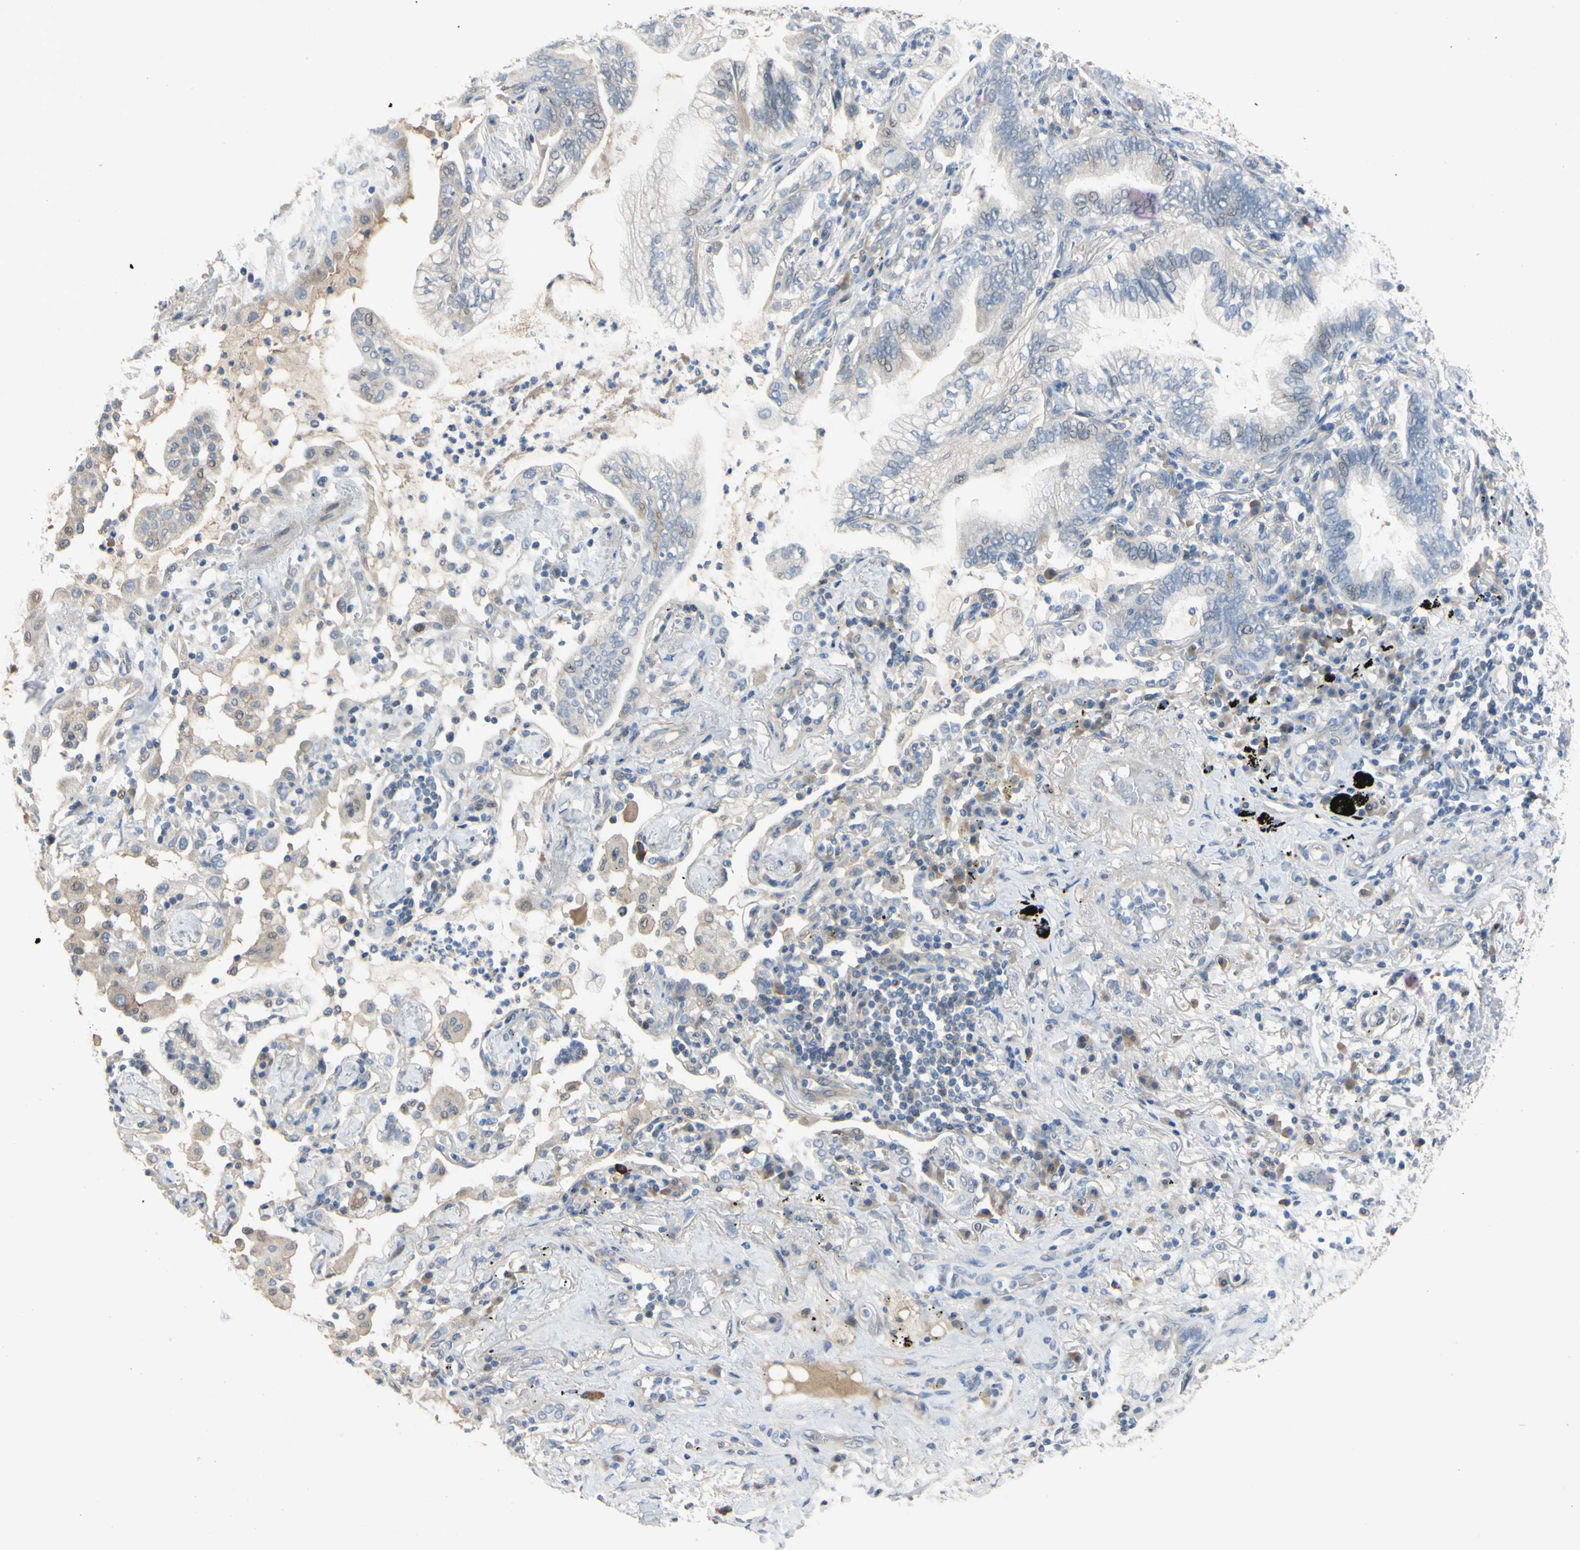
{"staining": {"intensity": "weak", "quantity": "<25%", "location": "cytoplasmic/membranous"}, "tissue": "lung cancer", "cell_type": "Tumor cells", "image_type": "cancer", "snomed": [{"axis": "morphology", "description": "Normal tissue, NOS"}, {"axis": "morphology", "description": "Adenocarcinoma, NOS"}, {"axis": "topography", "description": "Bronchus"}, {"axis": "topography", "description": "Lung"}], "caption": "This is an immunohistochemistry (IHC) histopathology image of human lung cancer. There is no positivity in tumor cells.", "gene": "LHX9", "patient": {"sex": "female", "age": 70}}